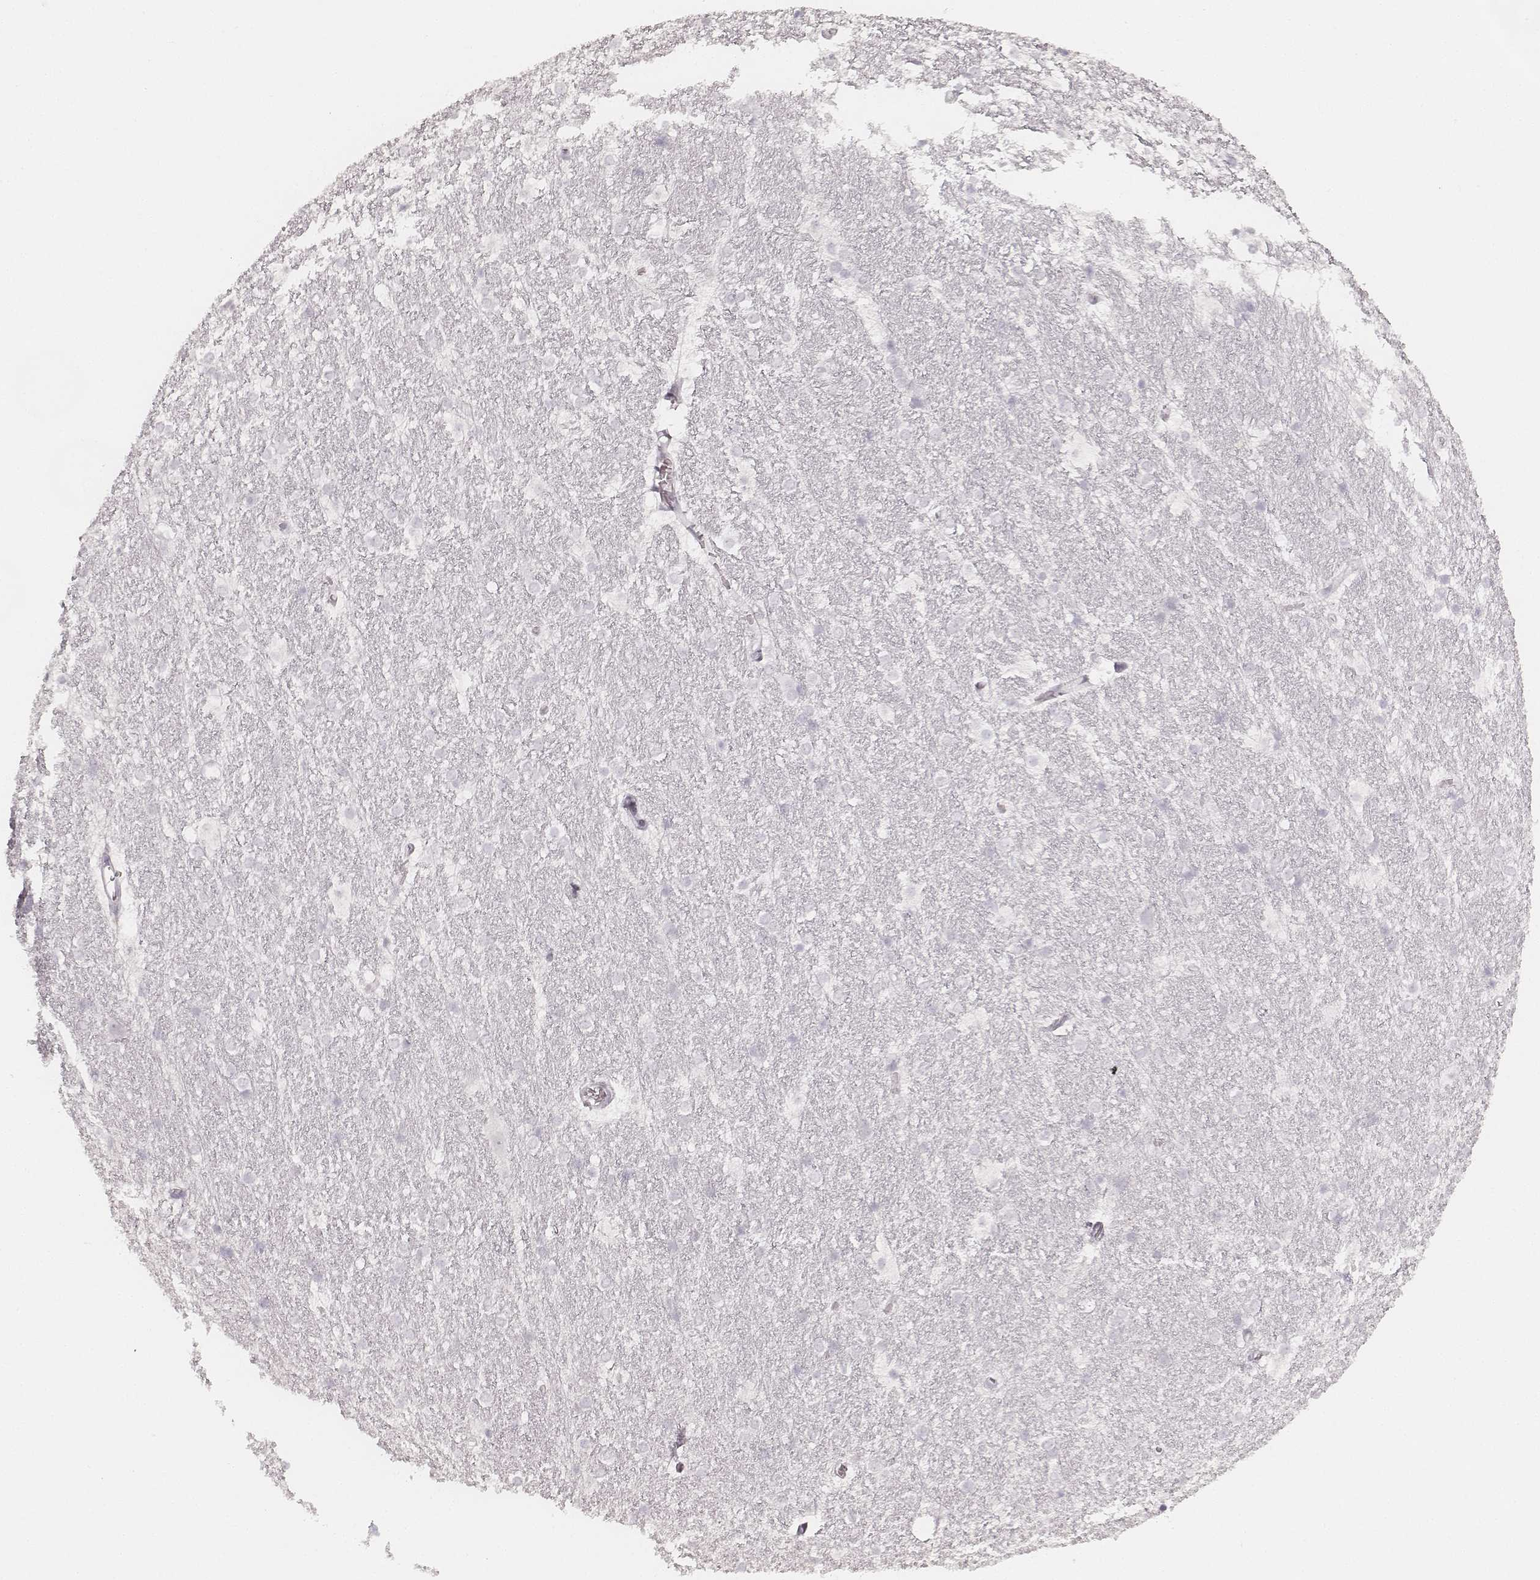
{"staining": {"intensity": "negative", "quantity": "none", "location": "none"}, "tissue": "hippocampus", "cell_type": "Glial cells", "image_type": "normal", "snomed": [{"axis": "morphology", "description": "Normal tissue, NOS"}, {"axis": "topography", "description": "Cerebral cortex"}, {"axis": "topography", "description": "Hippocampus"}], "caption": "Image shows no significant protein staining in glial cells of unremarkable hippocampus. (Brightfield microscopy of DAB (3,3'-diaminobenzidine) immunohistochemistry (IHC) at high magnification).", "gene": "KRT72", "patient": {"sex": "female", "age": 19}}